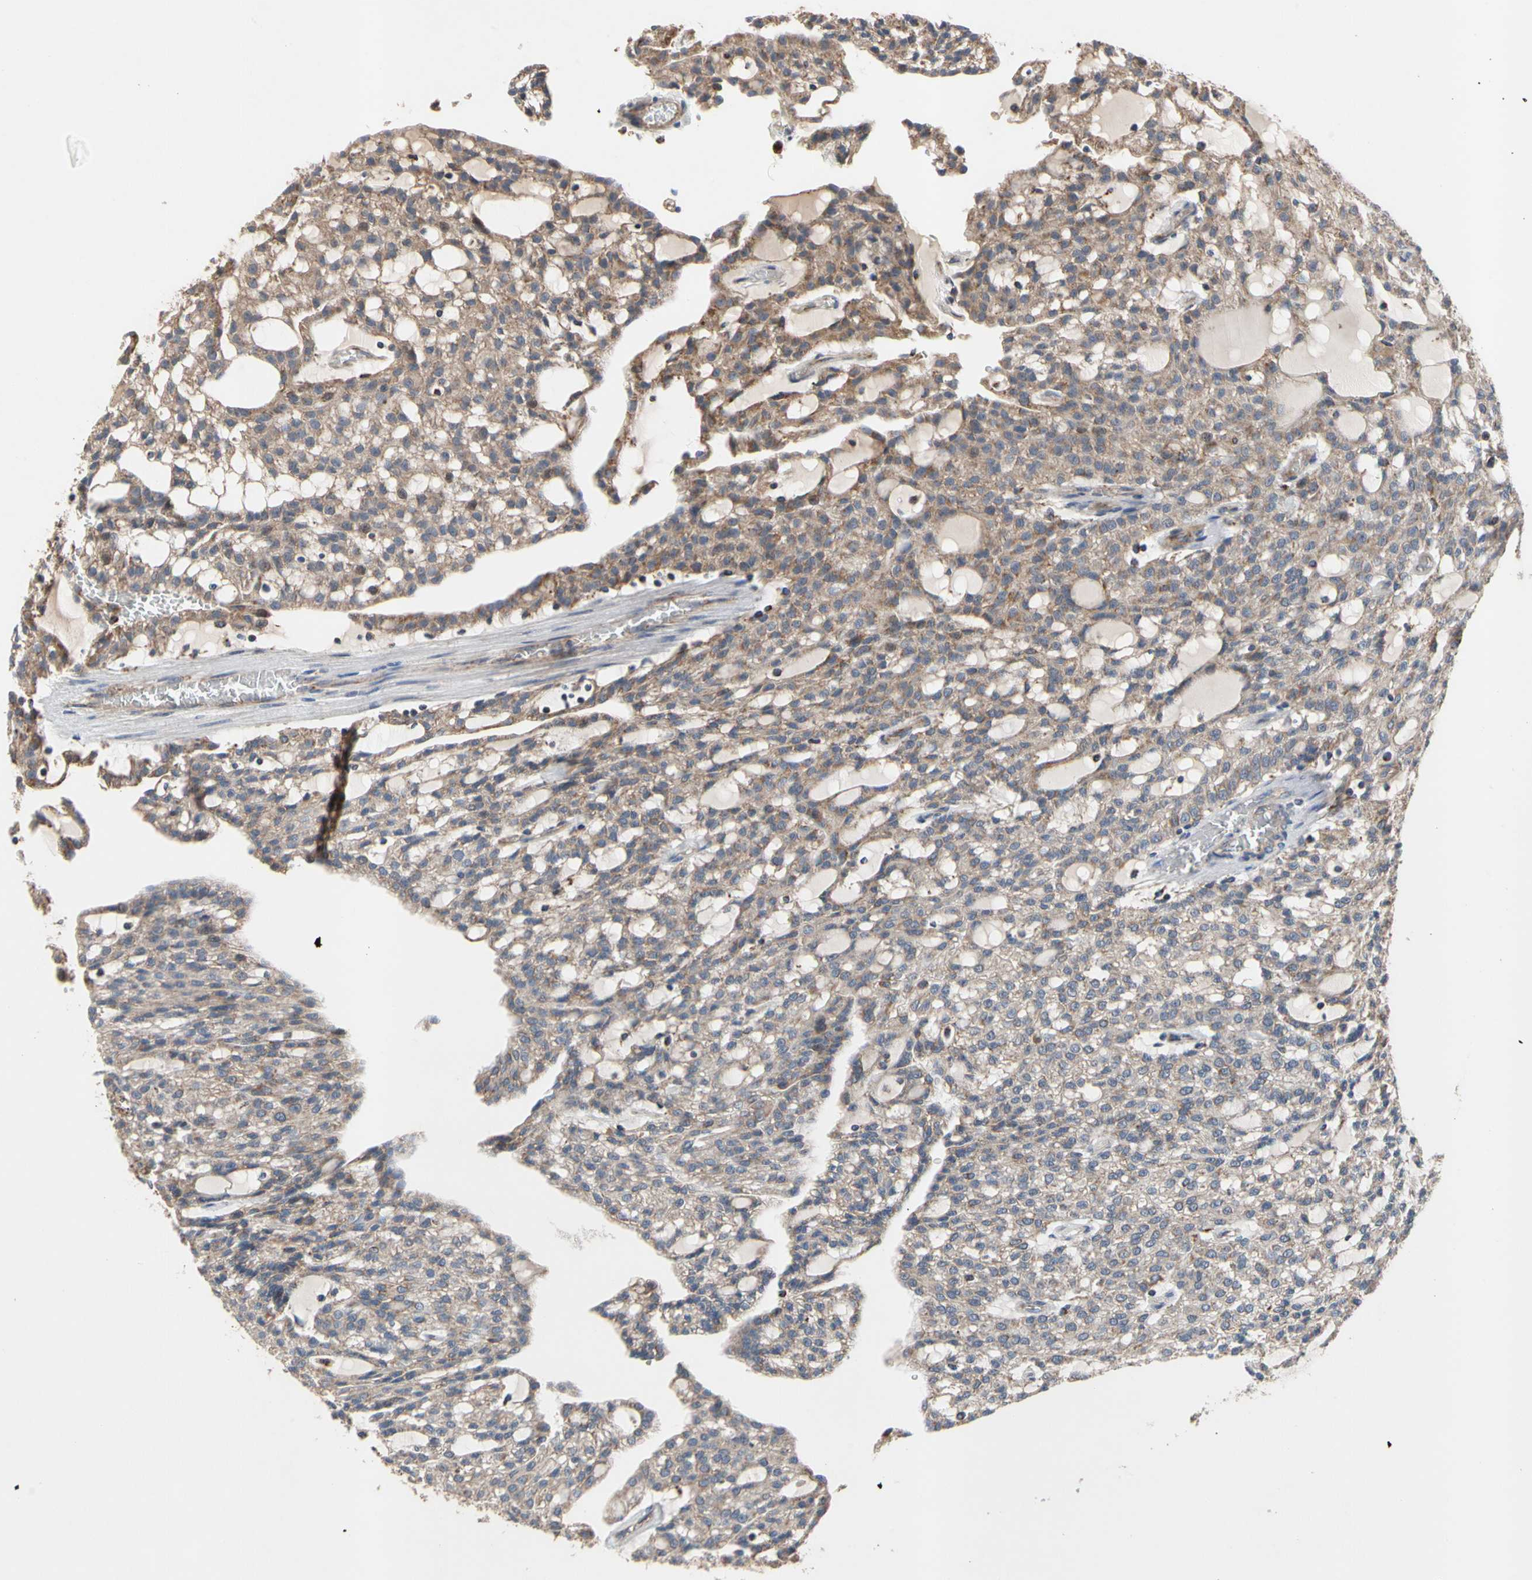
{"staining": {"intensity": "moderate", "quantity": ">75%", "location": "cytoplasmic/membranous"}, "tissue": "renal cancer", "cell_type": "Tumor cells", "image_type": "cancer", "snomed": [{"axis": "morphology", "description": "Adenocarcinoma, NOS"}, {"axis": "topography", "description": "Kidney"}], "caption": "Renal cancer (adenocarcinoma) stained for a protein reveals moderate cytoplasmic/membranous positivity in tumor cells.", "gene": "GPD2", "patient": {"sex": "male", "age": 63}}